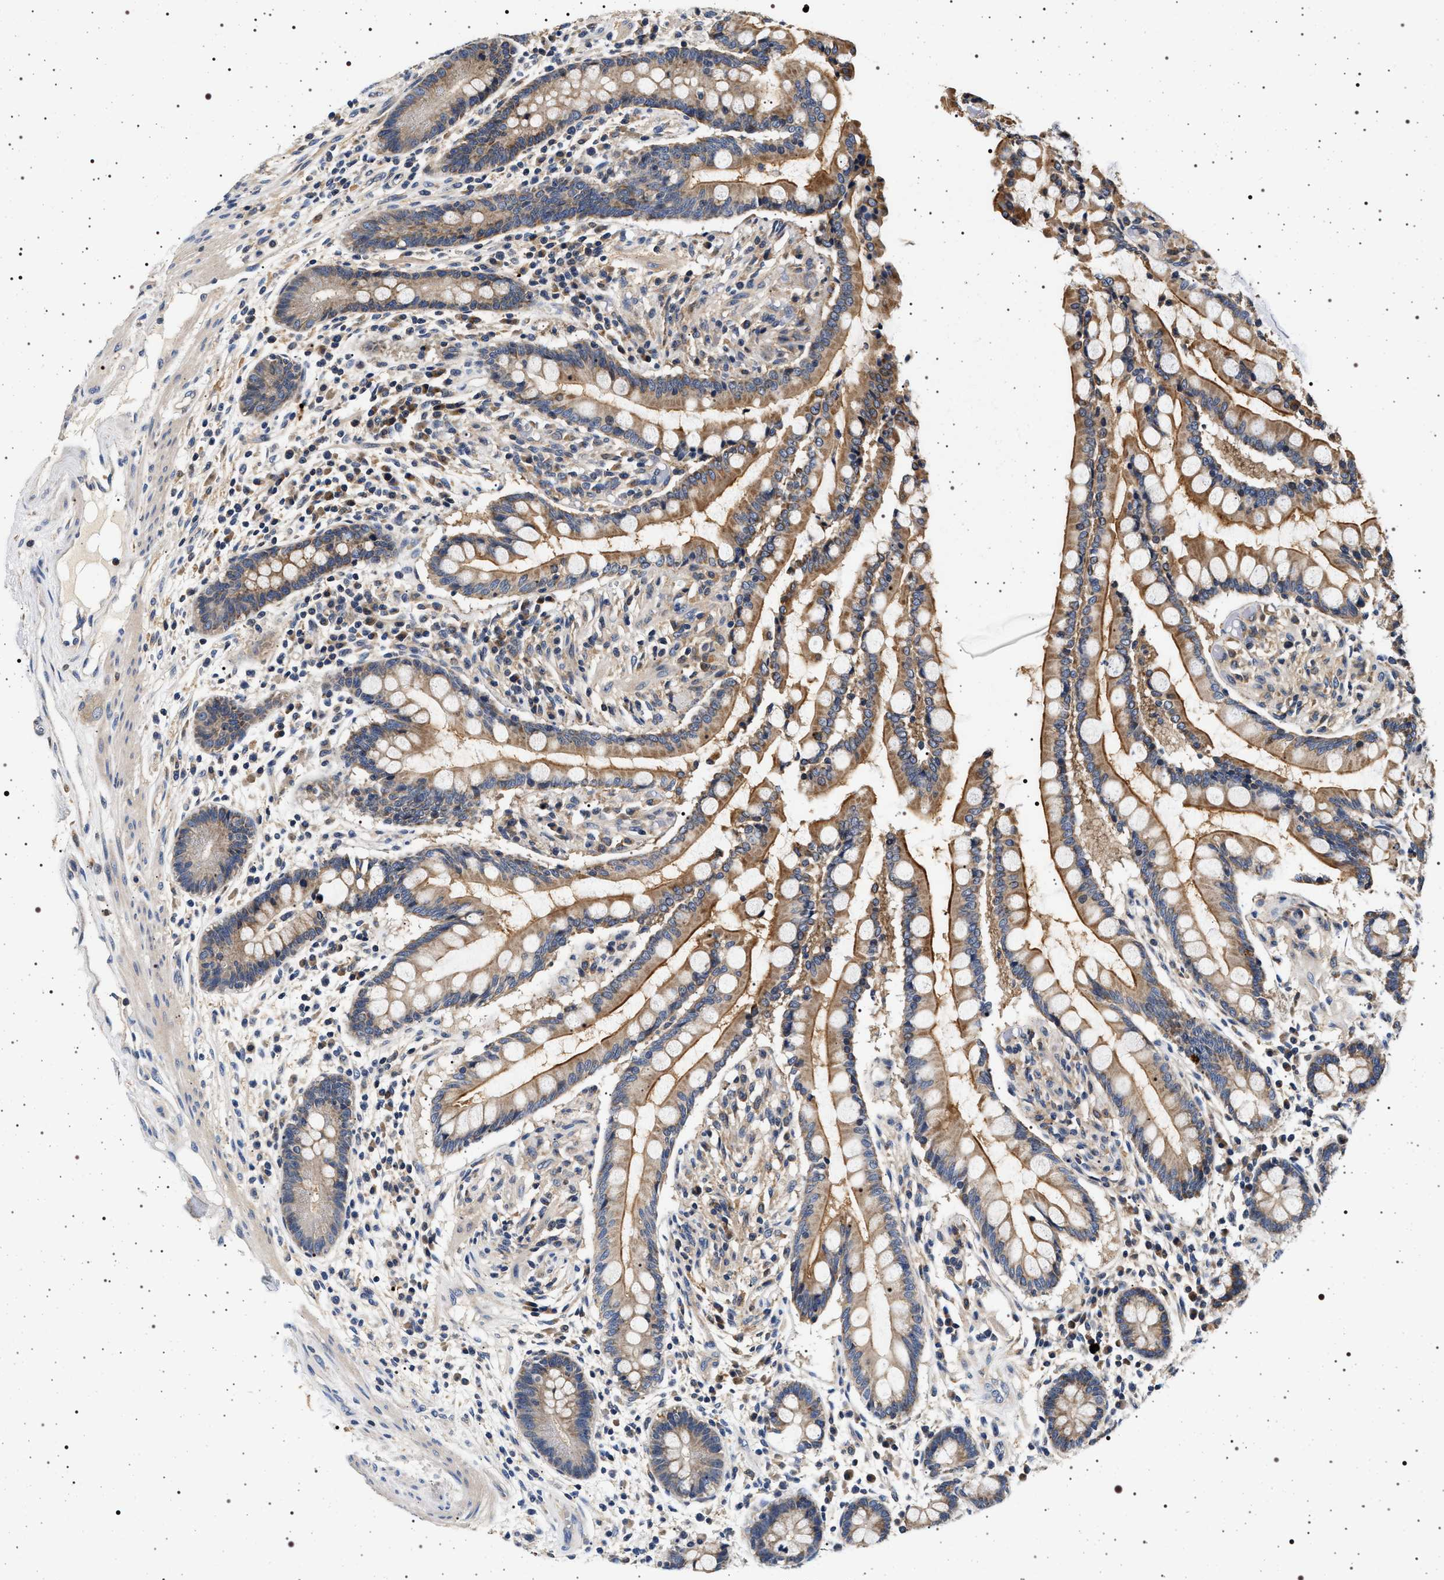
{"staining": {"intensity": "weak", "quantity": ">75%", "location": "cytoplasmic/membranous"}, "tissue": "colon", "cell_type": "Endothelial cells", "image_type": "normal", "snomed": [{"axis": "morphology", "description": "Normal tissue, NOS"}, {"axis": "topography", "description": "Colon"}], "caption": "A brown stain highlights weak cytoplasmic/membranous staining of a protein in endothelial cells of benign human colon.", "gene": "DCBLD2", "patient": {"sex": "male", "age": 73}}